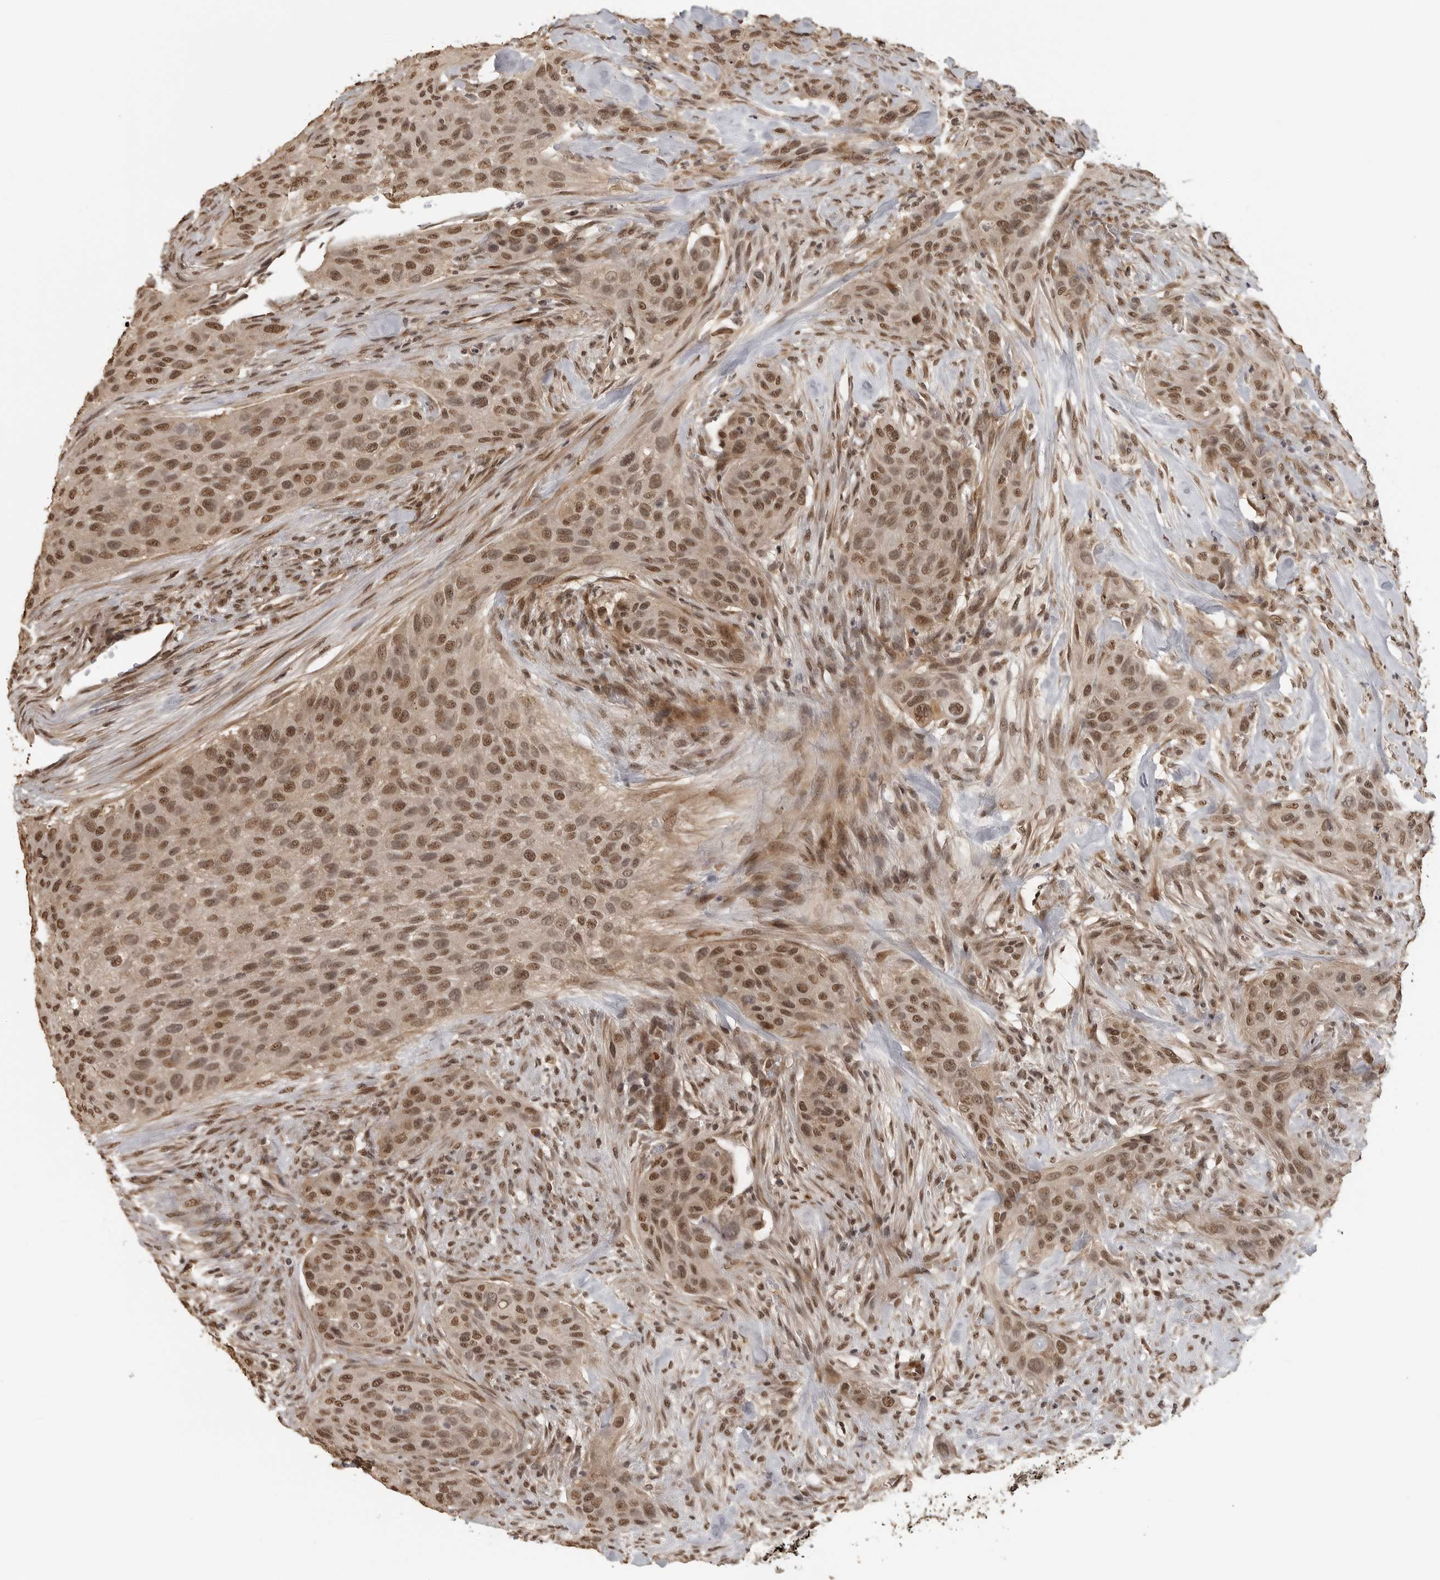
{"staining": {"intensity": "moderate", "quantity": ">75%", "location": "nuclear"}, "tissue": "urothelial cancer", "cell_type": "Tumor cells", "image_type": "cancer", "snomed": [{"axis": "morphology", "description": "Urothelial carcinoma, High grade"}, {"axis": "topography", "description": "Urinary bladder"}], "caption": "Urothelial cancer tissue displays moderate nuclear positivity in about >75% of tumor cells, visualized by immunohistochemistry.", "gene": "CLOCK", "patient": {"sex": "male", "age": 35}}